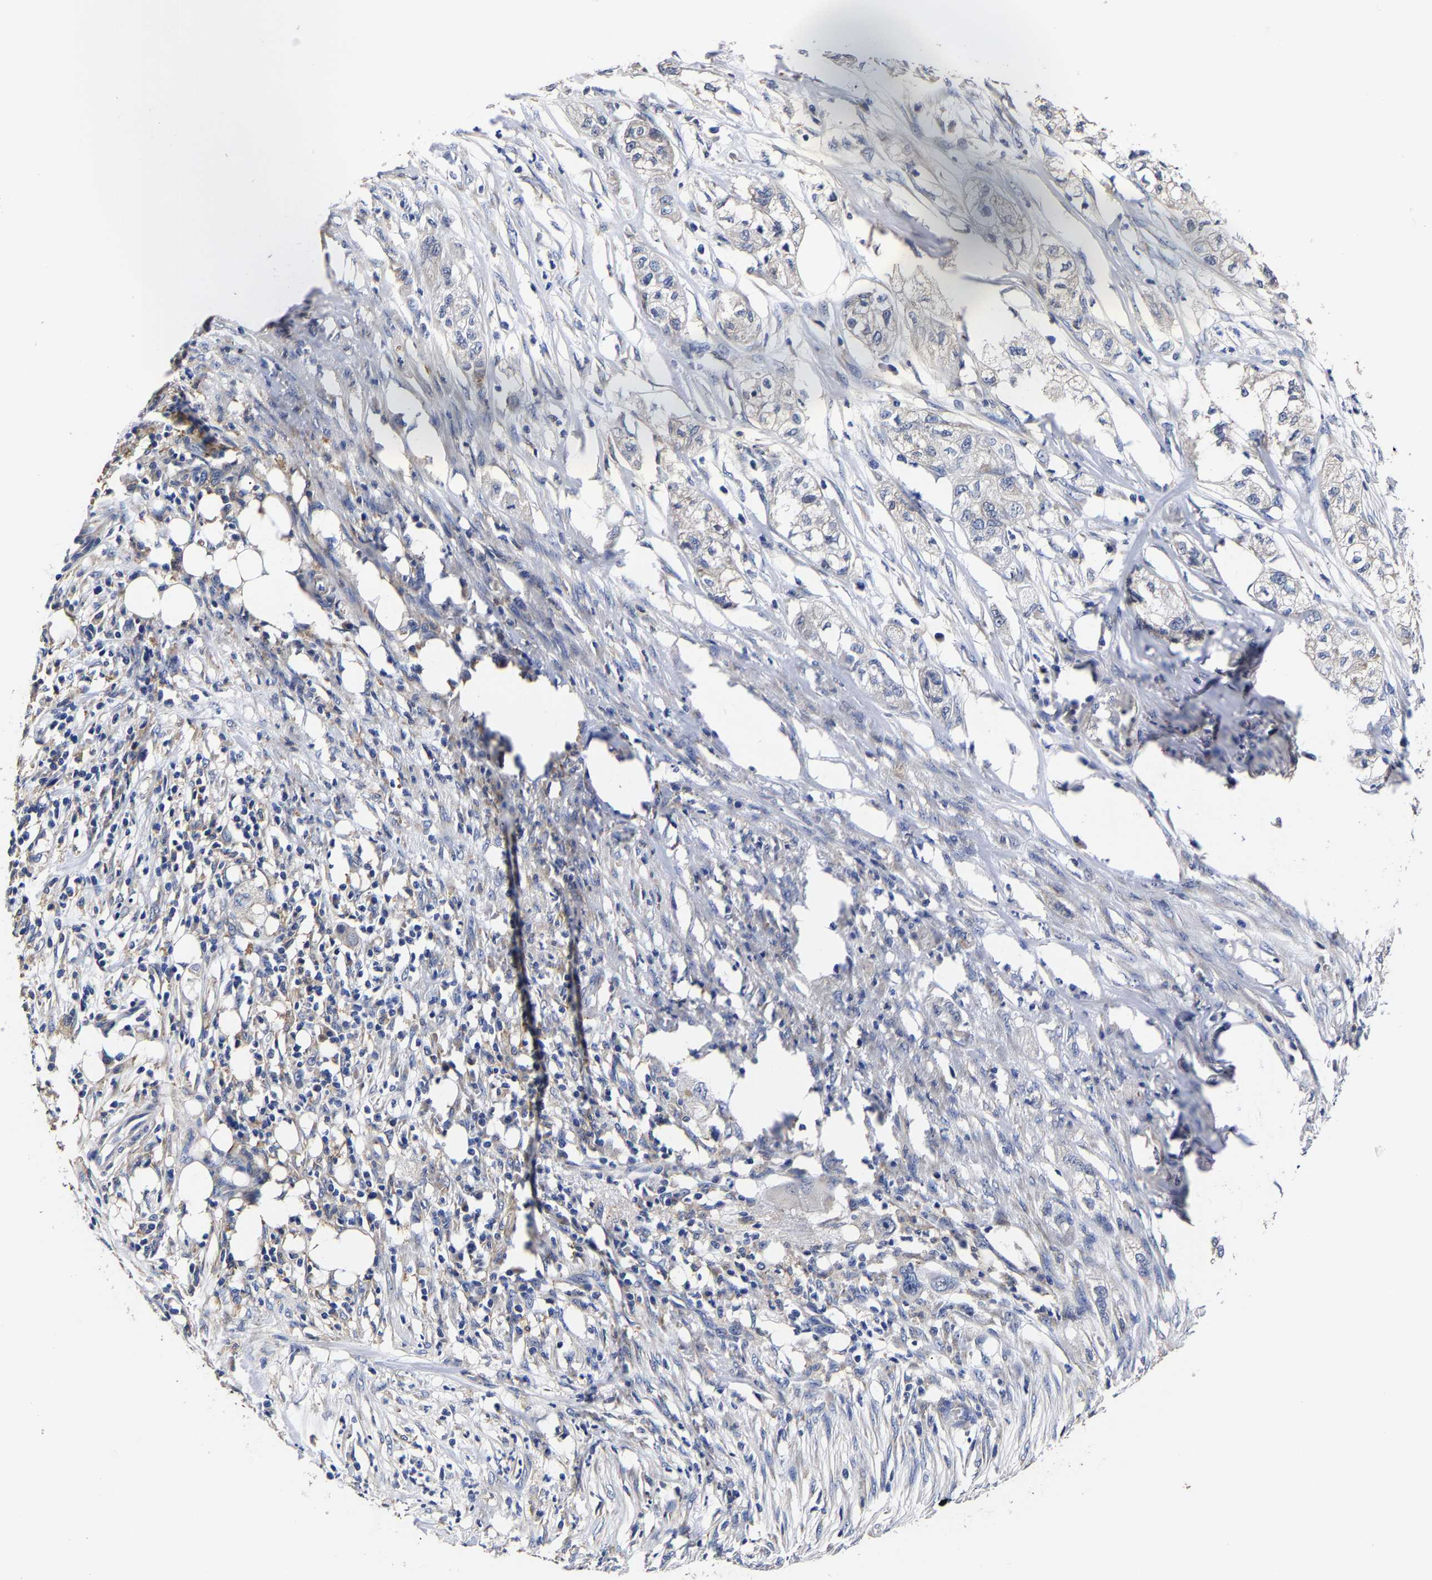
{"staining": {"intensity": "negative", "quantity": "none", "location": "none"}, "tissue": "pancreatic cancer", "cell_type": "Tumor cells", "image_type": "cancer", "snomed": [{"axis": "morphology", "description": "Adenocarcinoma, NOS"}, {"axis": "topography", "description": "Pancreas"}], "caption": "DAB (3,3'-diaminobenzidine) immunohistochemical staining of human pancreatic cancer shows no significant positivity in tumor cells.", "gene": "AASS", "patient": {"sex": "female", "age": 78}}